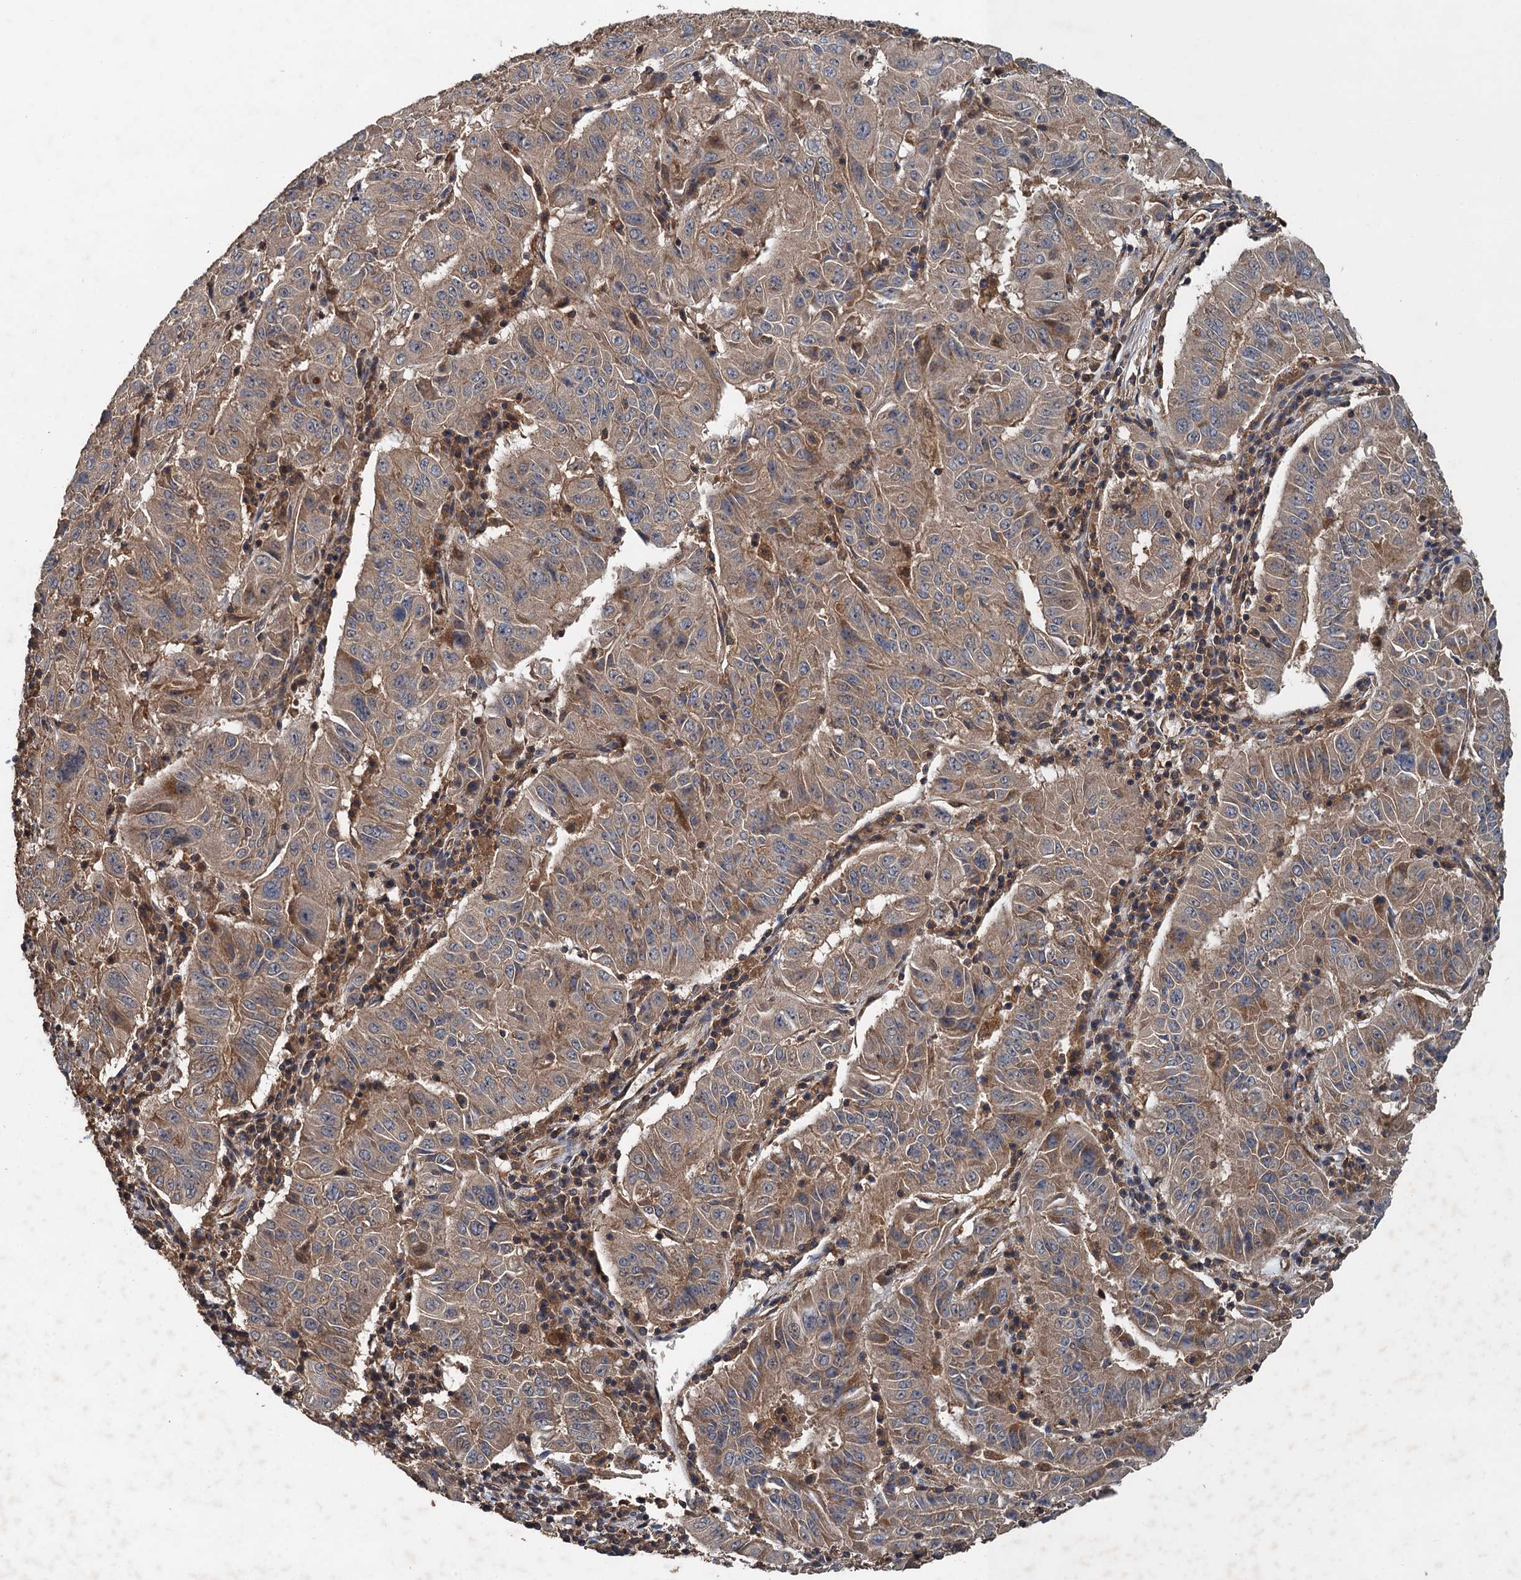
{"staining": {"intensity": "moderate", "quantity": ">75%", "location": "cytoplasmic/membranous"}, "tissue": "pancreatic cancer", "cell_type": "Tumor cells", "image_type": "cancer", "snomed": [{"axis": "morphology", "description": "Adenocarcinoma, NOS"}, {"axis": "topography", "description": "Pancreas"}], "caption": "DAB immunohistochemical staining of pancreatic cancer shows moderate cytoplasmic/membranous protein positivity in approximately >75% of tumor cells.", "gene": "BORCS5", "patient": {"sex": "male", "age": 63}}